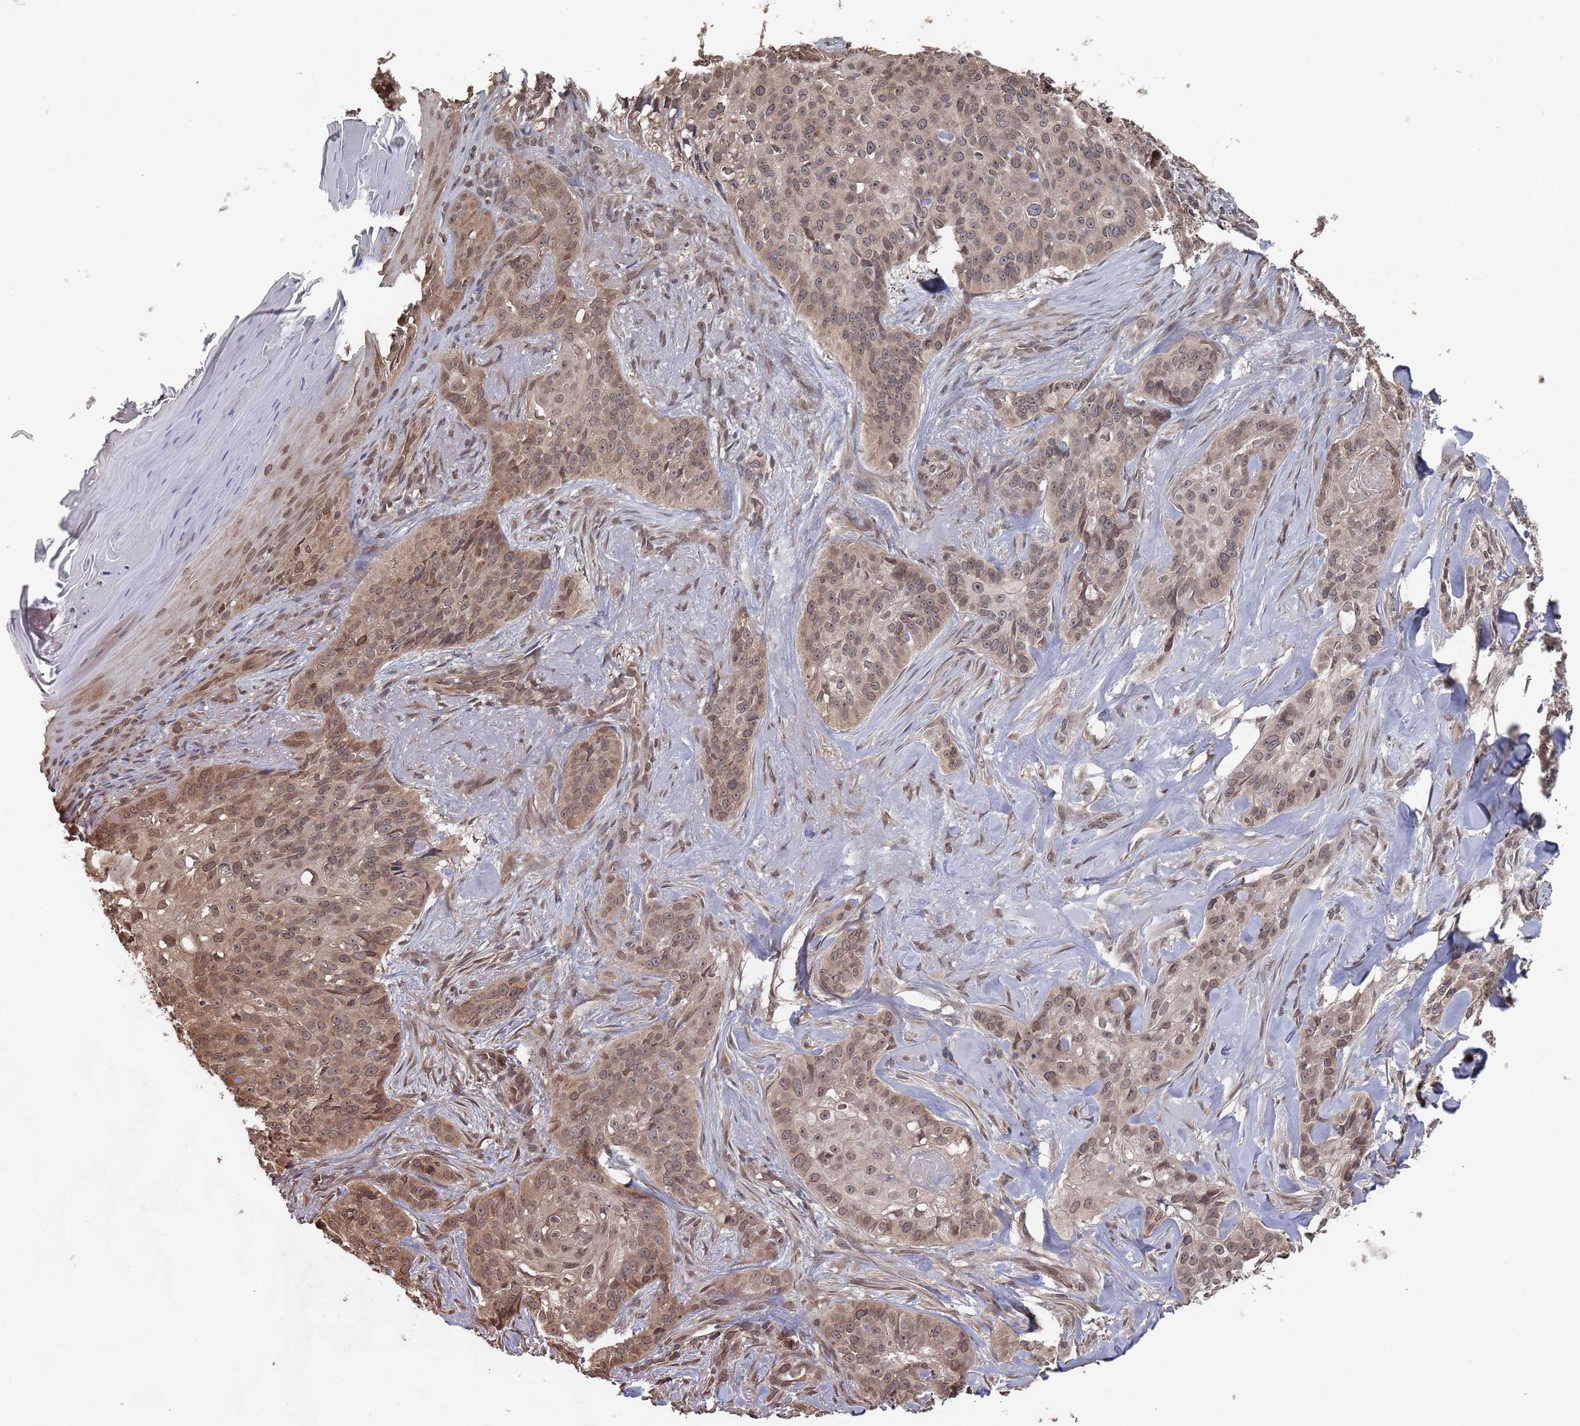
{"staining": {"intensity": "moderate", "quantity": "25%-75%", "location": "cytoplasmic/membranous,nuclear"}, "tissue": "skin cancer", "cell_type": "Tumor cells", "image_type": "cancer", "snomed": [{"axis": "morphology", "description": "Basal cell carcinoma"}, {"axis": "topography", "description": "Skin"}], "caption": "DAB immunohistochemical staining of skin cancer reveals moderate cytoplasmic/membranous and nuclear protein staining in approximately 25%-75% of tumor cells.", "gene": "SDHAF3", "patient": {"sex": "female", "age": 92}}